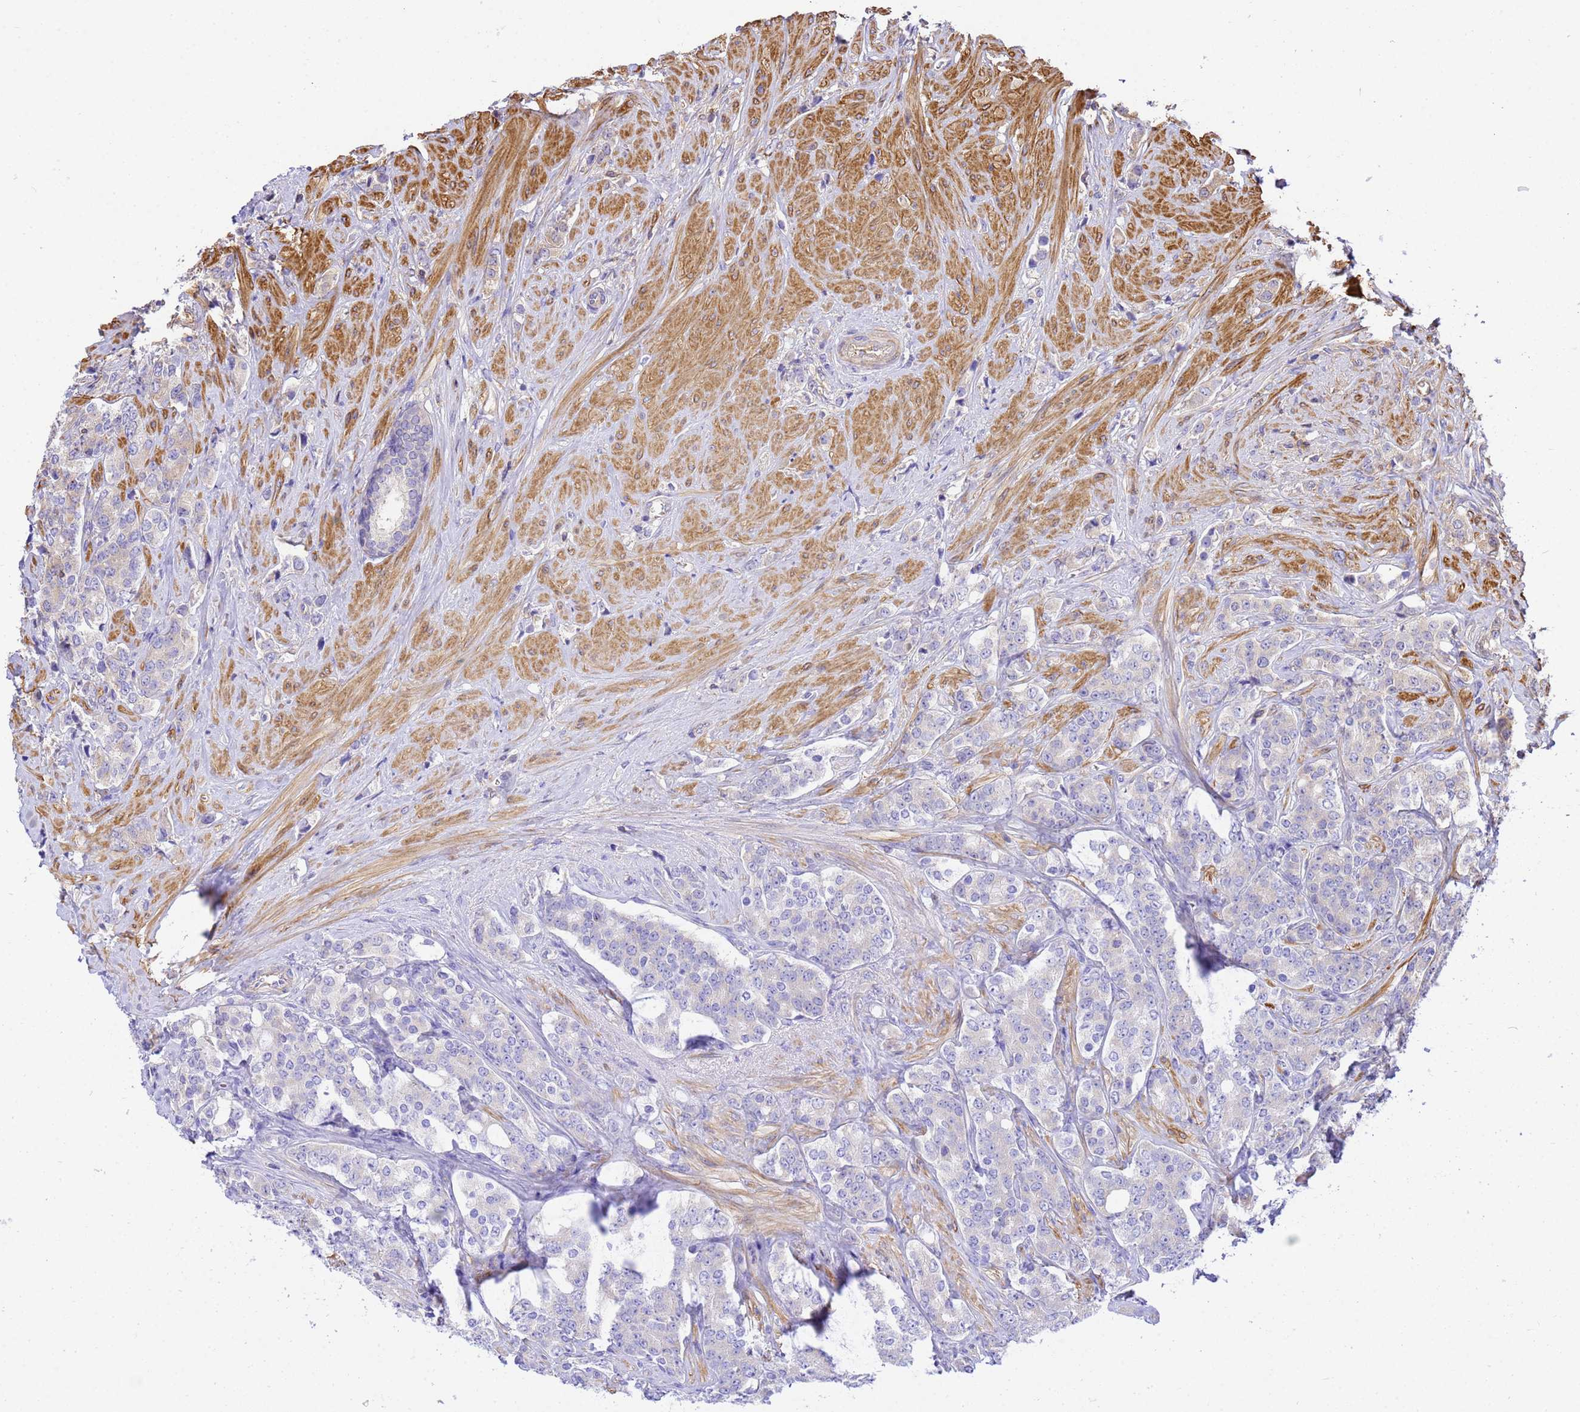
{"staining": {"intensity": "negative", "quantity": "none", "location": "none"}, "tissue": "prostate cancer", "cell_type": "Tumor cells", "image_type": "cancer", "snomed": [{"axis": "morphology", "description": "Adenocarcinoma, High grade"}, {"axis": "topography", "description": "Prostate"}], "caption": "Immunohistochemistry (IHC) image of neoplastic tissue: human prostate cancer (high-grade adenocarcinoma) stained with DAB reveals no significant protein staining in tumor cells.", "gene": "WDR64", "patient": {"sex": "male", "age": 62}}